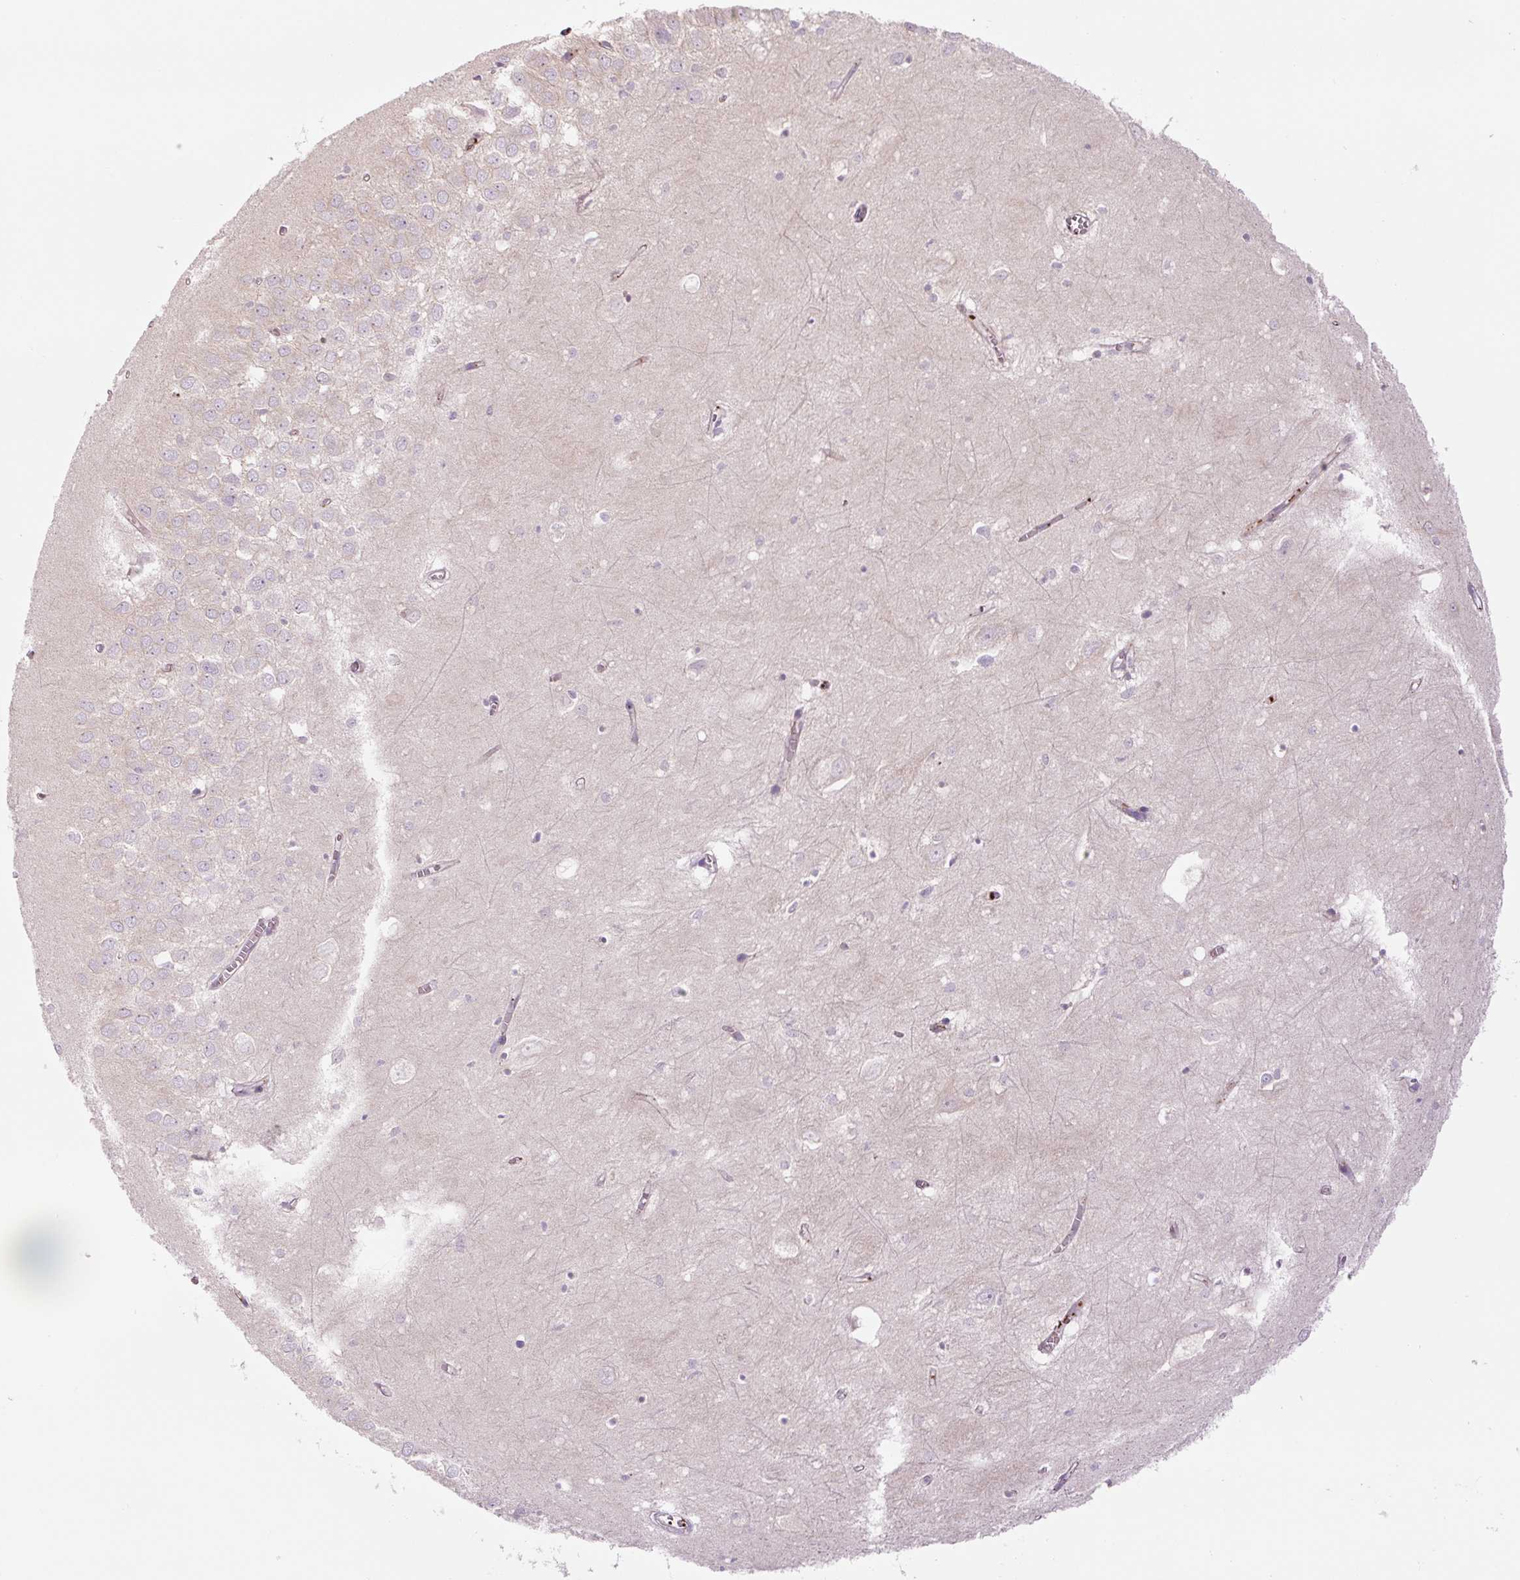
{"staining": {"intensity": "negative", "quantity": "none", "location": "none"}, "tissue": "hippocampus", "cell_type": "Glial cells", "image_type": "normal", "snomed": [{"axis": "morphology", "description": "Normal tissue, NOS"}, {"axis": "topography", "description": "Hippocampus"}], "caption": "Immunohistochemical staining of normal hippocampus displays no significant positivity in glial cells. (DAB immunohistochemistry (IHC) with hematoxylin counter stain).", "gene": "CCNI2", "patient": {"sex": "female", "age": 64}}